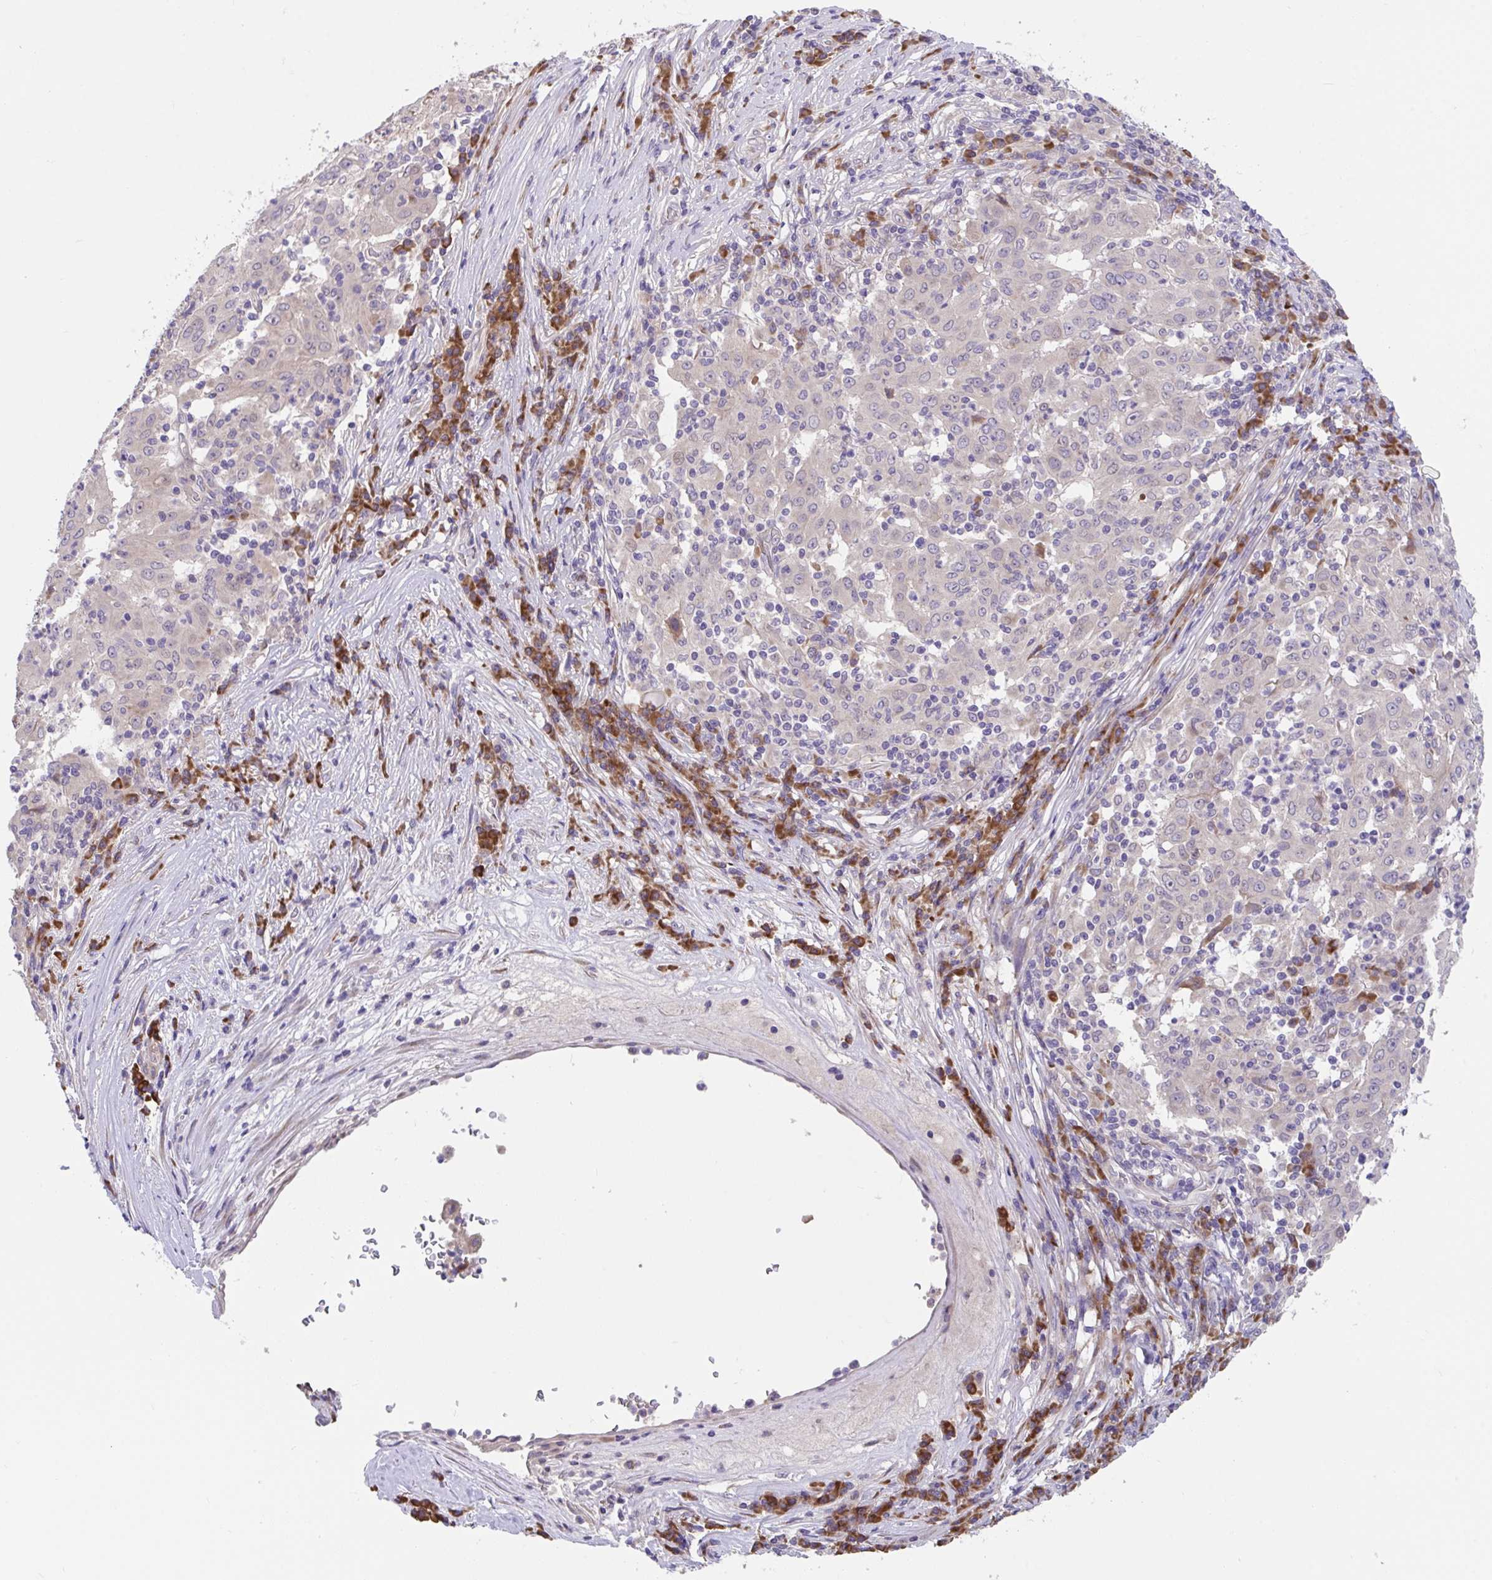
{"staining": {"intensity": "weak", "quantity": "<25%", "location": "cytoplasmic/membranous"}, "tissue": "pancreatic cancer", "cell_type": "Tumor cells", "image_type": "cancer", "snomed": [{"axis": "morphology", "description": "Adenocarcinoma, NOS"}, {"axis": "topography", "description": "Pancreas"}], "caption": "A histopathology image of pancreatic cancer stained for a protein displays no brown staining in tumor cells. (DAB (3,3'-diaminobenzidine) immunohistochemistry (IHC), high magnification).", "gene": "SUSD4", "patient": {"sex": "male", "age": 63}}